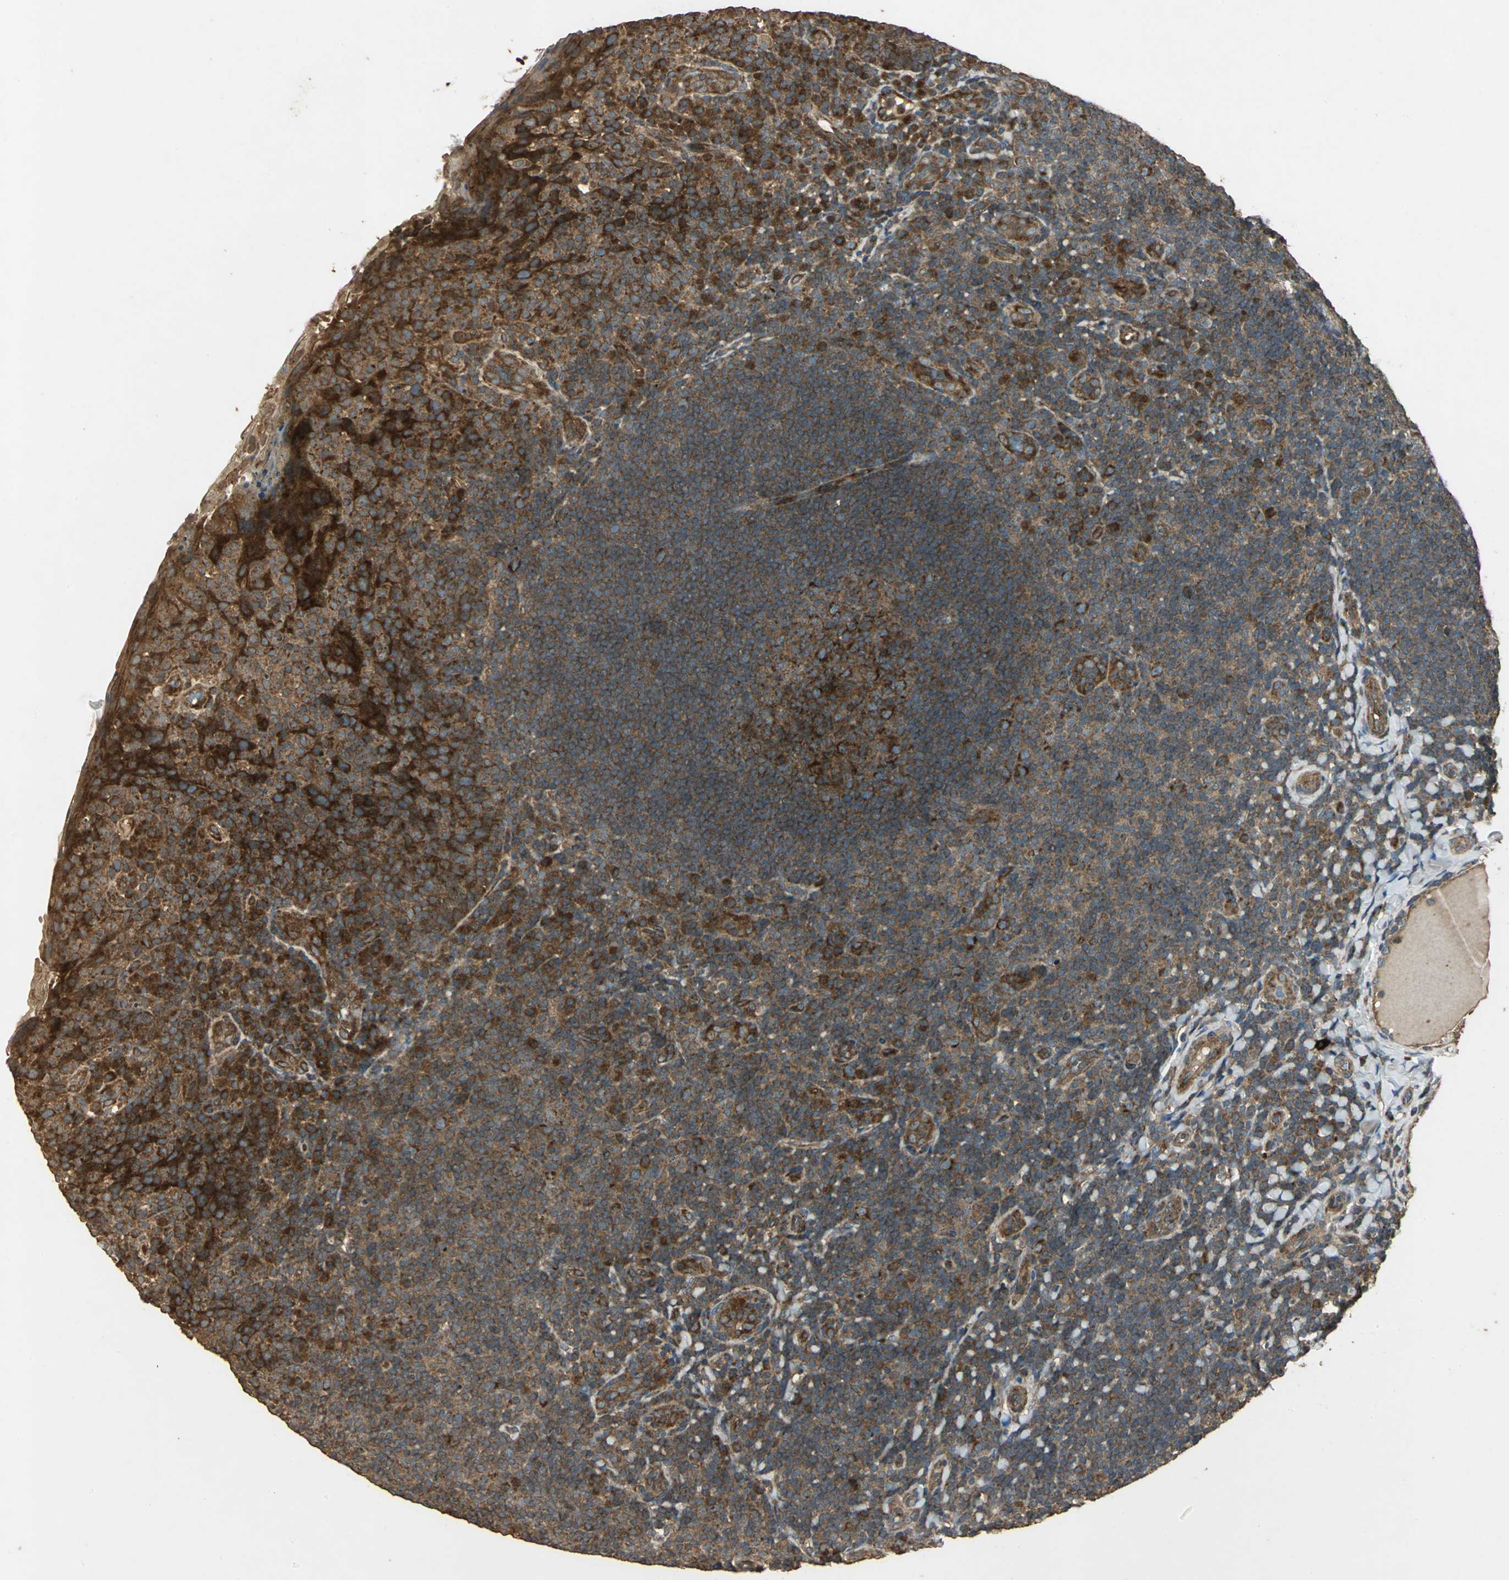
{"staining": {"intensity": "strong", "quantity": ">75%", "location": "cytoplasmic/membranous"}, "tissue": "tonsil", "cell_type": "Germinal center cells", "image_type": "normal", "snomed": [{"axis": "morphology", "description": "Normal tissue, NOS"}, {"axis": "topography", "description": "Tonsil"}], "caption": "Normal tonsil demonstrates strong cytoplasmic/membranous staining in about >75% of germinal center cells, visualized by immunohistochemistry.", "gene": "KANK1", "patient": {"sex": "male", "age": 17}}